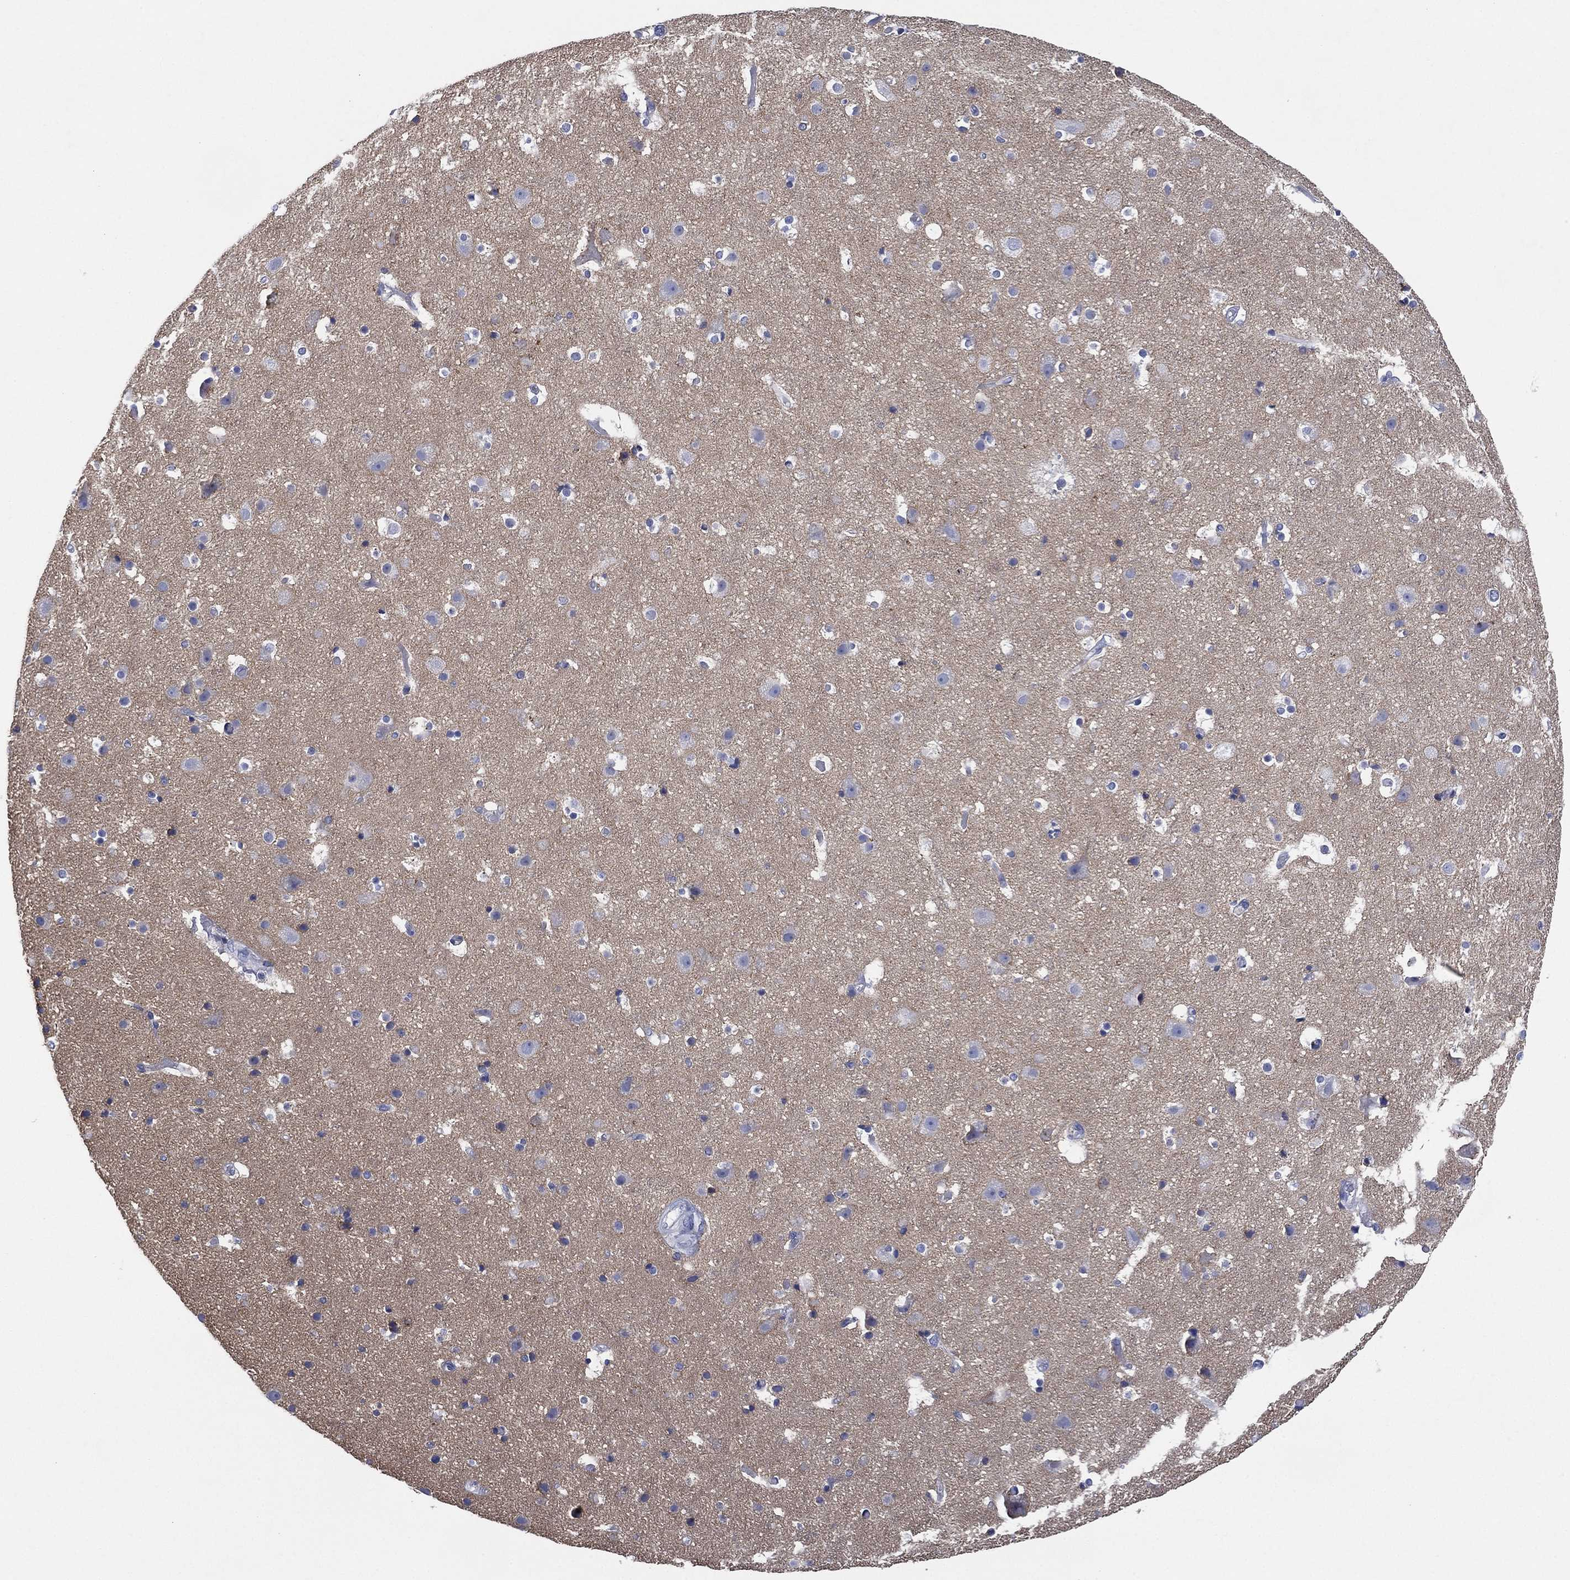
{"staining": {"intensity": "negative", "quantity": "none", "location": "none"}, "tissue": "cerebral cortex", "cell_type": "Endothelial cells", "image_type": "normal", "snomed": [{"axis": "morphology", "description": "Normal tissue, NOS"}, {"axis": "topography", "description": "Cerebral cortex"}], "caption": "A photomicrograph of human cerebral cortex is negative for staining in endothelial cells. (DAB IHC with hematoxylin counter stain).", "gene": "CHRNA3", "patient": {"sex": "female", "age": 52}}